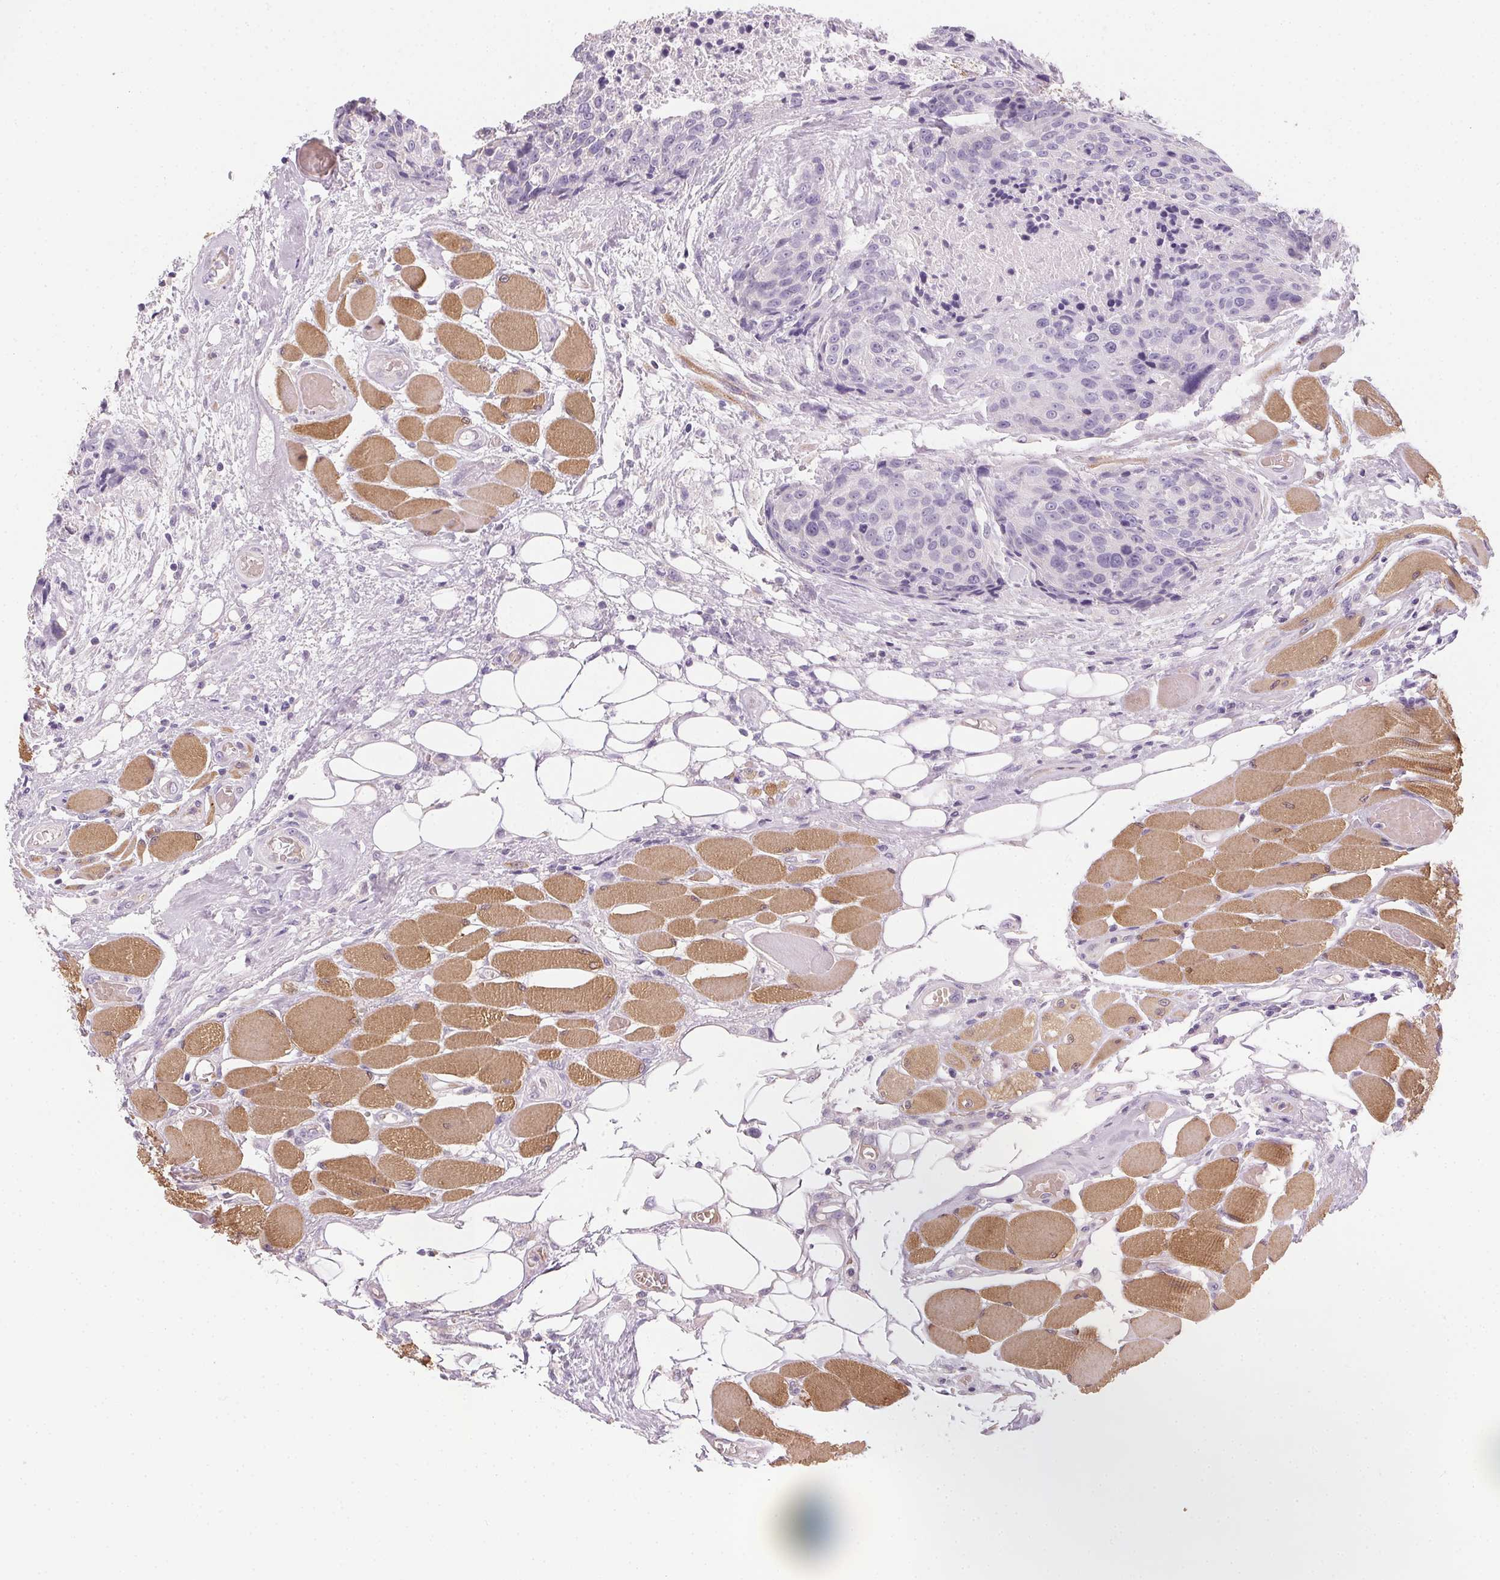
{"staining": {"intensity": "negative", "quantity": "none", "location": "none"}, "tissue": "head and neck cancer", "cell_type": "Tumor cells", "image_type": "cancer", "snomed": [{"axis": "morphology", "description": "Squamous cell carcinoma, NOS"}, {"axis": "topography", "description": "Oral tissue"}, {"axis": "topography", "description": "Head-Neck"}], "caption": "Tumor cells are negative for brown protein staining in head and neck squamous cell carcinoma.", "gene": "SMYD1", "patient": {"sex": "male", "age": 64}}